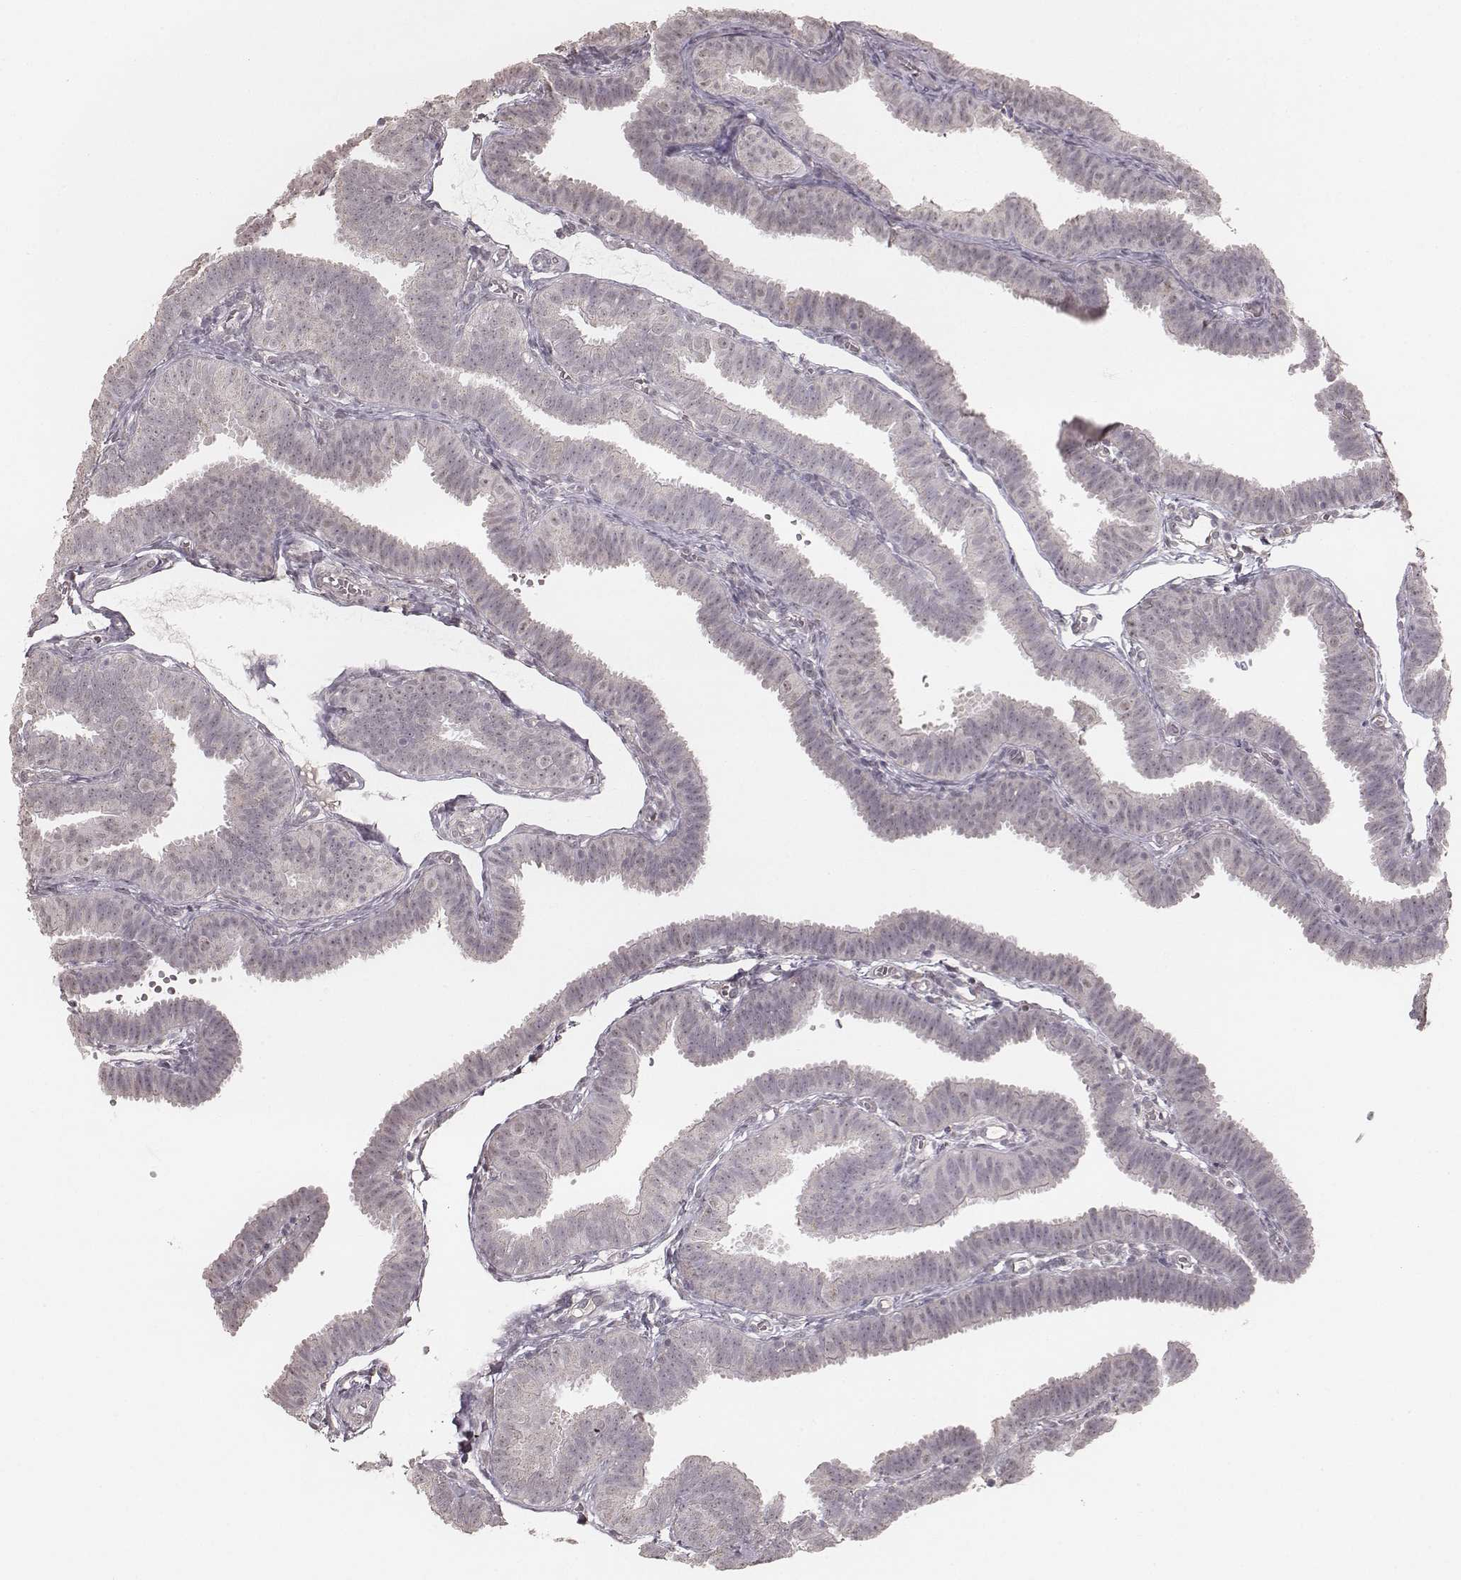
{"staining": {"intensity": "negative", "quantity": "none", "location": "none"}, "tissue": "fallopian tube", "cell_type": "Glandular cells", "image_type": "normal", "snomed": [{"axis": "morphology", "description": "Normal tissue, NOS"}, {"axis": "topography", "description": "Fallopian tube"}], "caption": "Glandular cells show no significant protein staining in unremarkable fallopian tube. (DAB IHC, high magnification).", "gene": "SLC7A4", "patient": {"sex": "female", "age": 25}}